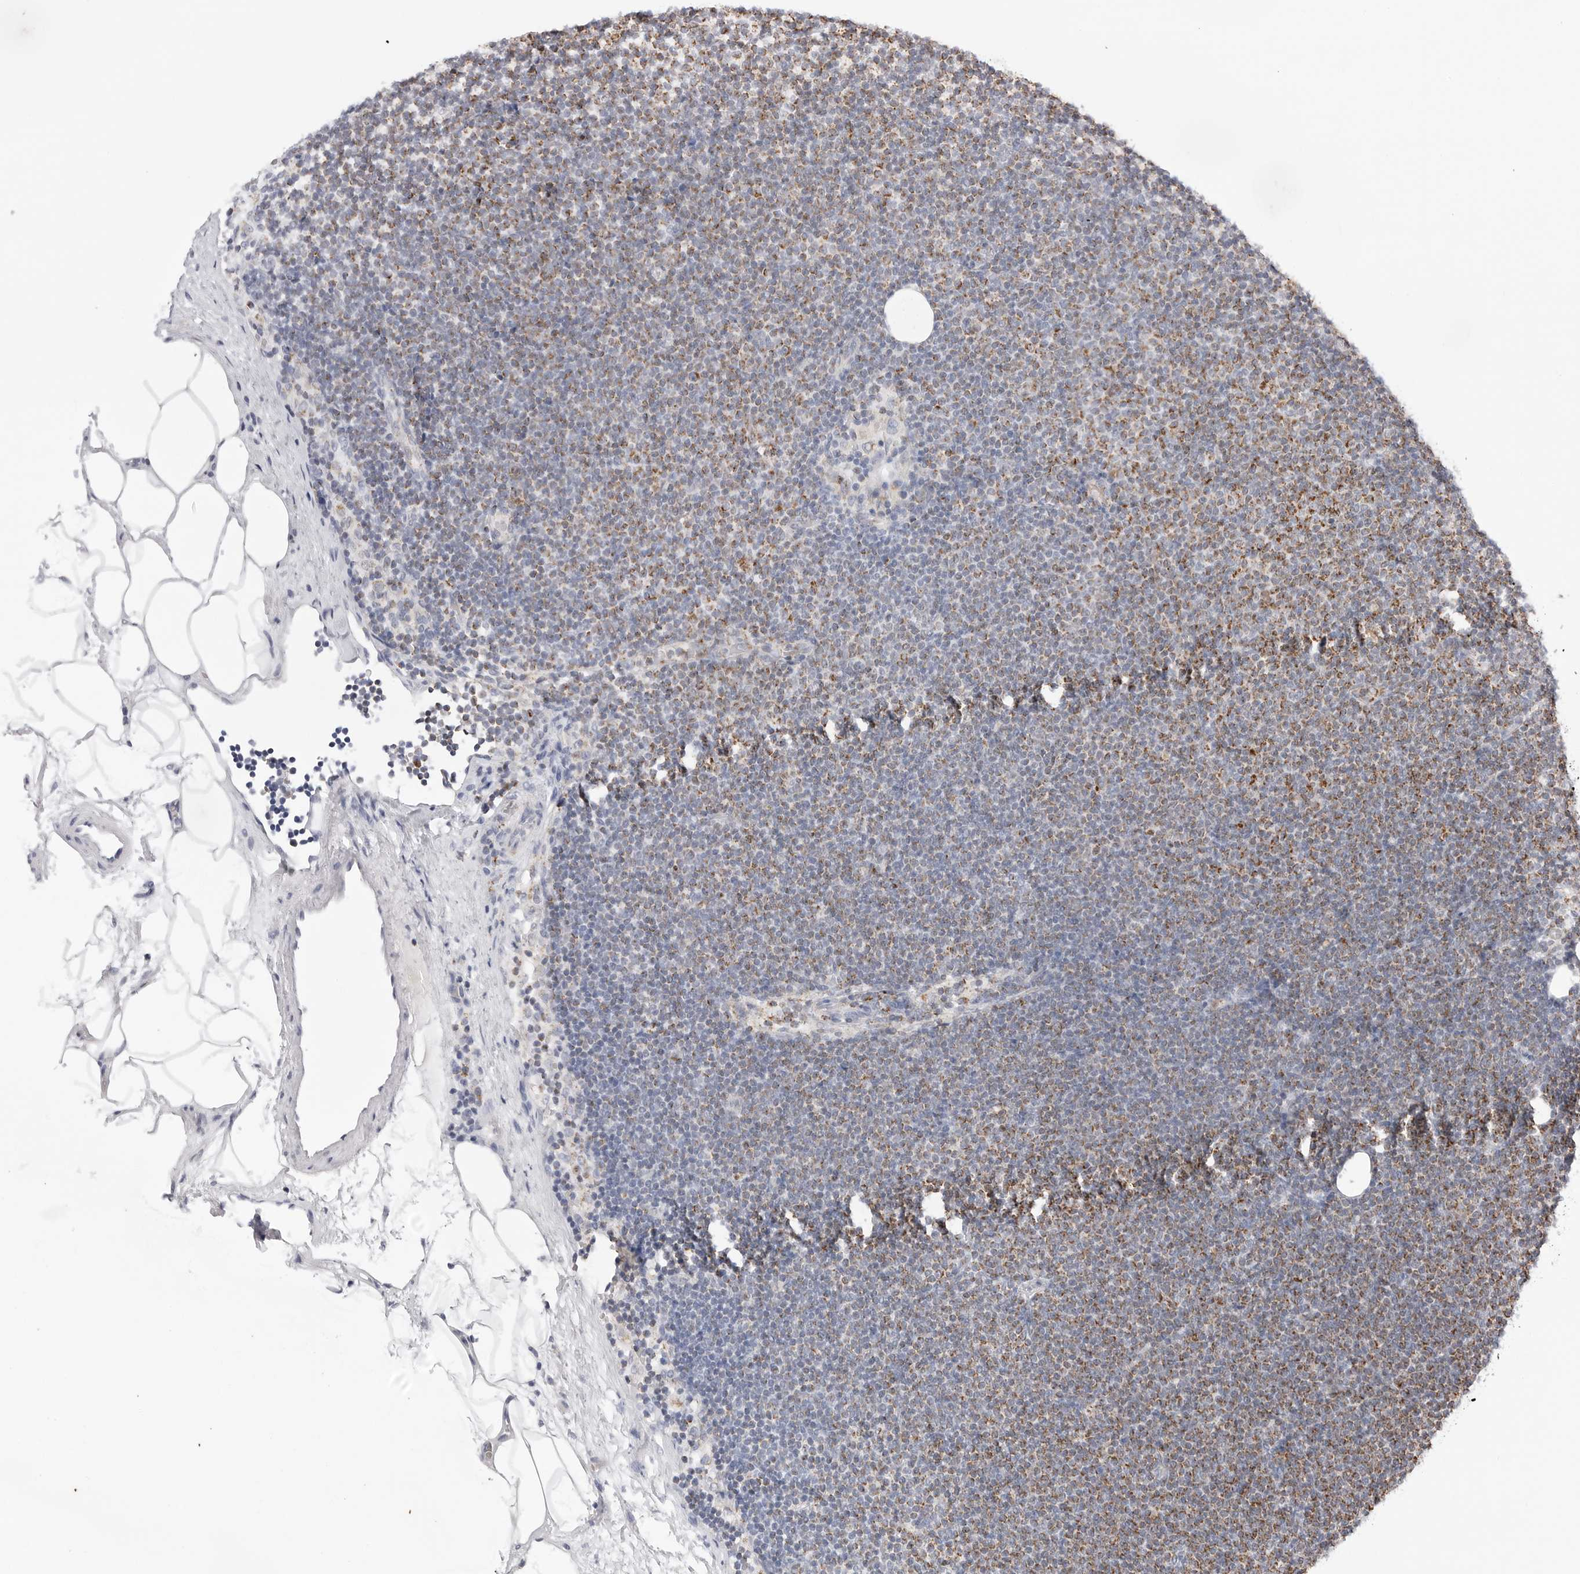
{"staining": {"intensity": "moderate", "quantity": "25%-75%", "location": "cytoplasmic/membranous"}, "tissue": "lymphoma", "cell_type": "Tumor cells", "image_type": "cancer", "snomed": [{"axis": "morphology", "description": "Malignant lymphoma, non-Hodgkin's type, Low grade"}, {"axis": "topography", "description": "Lymph node"}], "caption": "Moderate cytoplasmic/membranous staining is identified in about 25%-75% of tumor cells in lymphoma. The staining is performed using DAB brown chromogen to label protein expression. The nuclei are counter-stained blue using hematoxylin.", "gene": "ATP5IF1", "patient": {"sex": "female", "age": 53}}